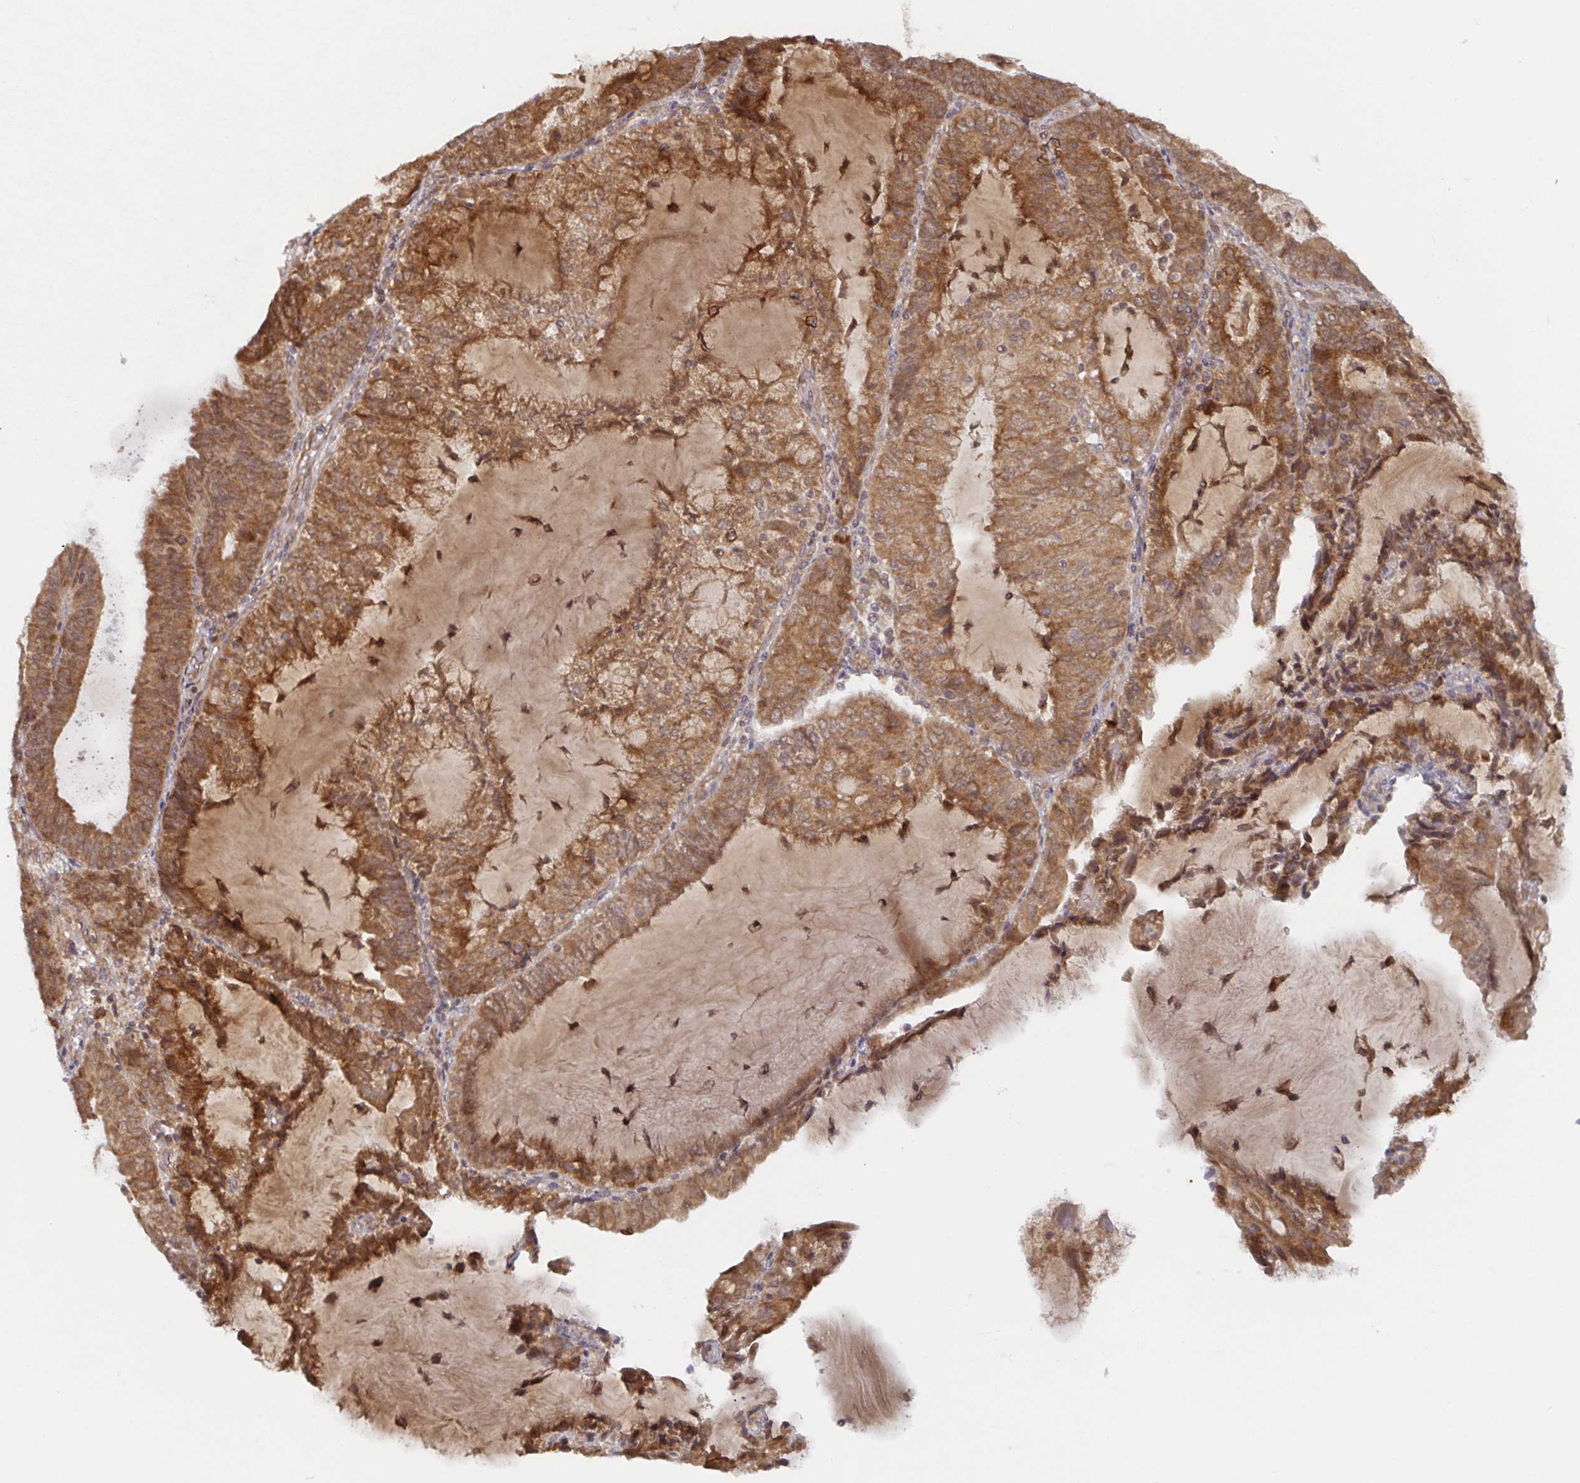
{"staining": {"intensity": "moderate", "quantity": ">75%", "location": "cytoplasmic/membranous"}, "tissue": "endometrial cancer", "cell_type": "Tumor cells", "image_type": "cancer", "snomed": [{"axis": "morphology", "description": "Adenocarcinoma, NOS"}, {"axis": "topography", "description": "Endometrium"}], "caption": "Human endometrial cancer stained for a protein (brown) displays moderate cytoplasmic/membranous positive expression in approximately >75% of tumor cells.", "gene": "ALG1", "patient": {"sex": "female", "age": 81}}